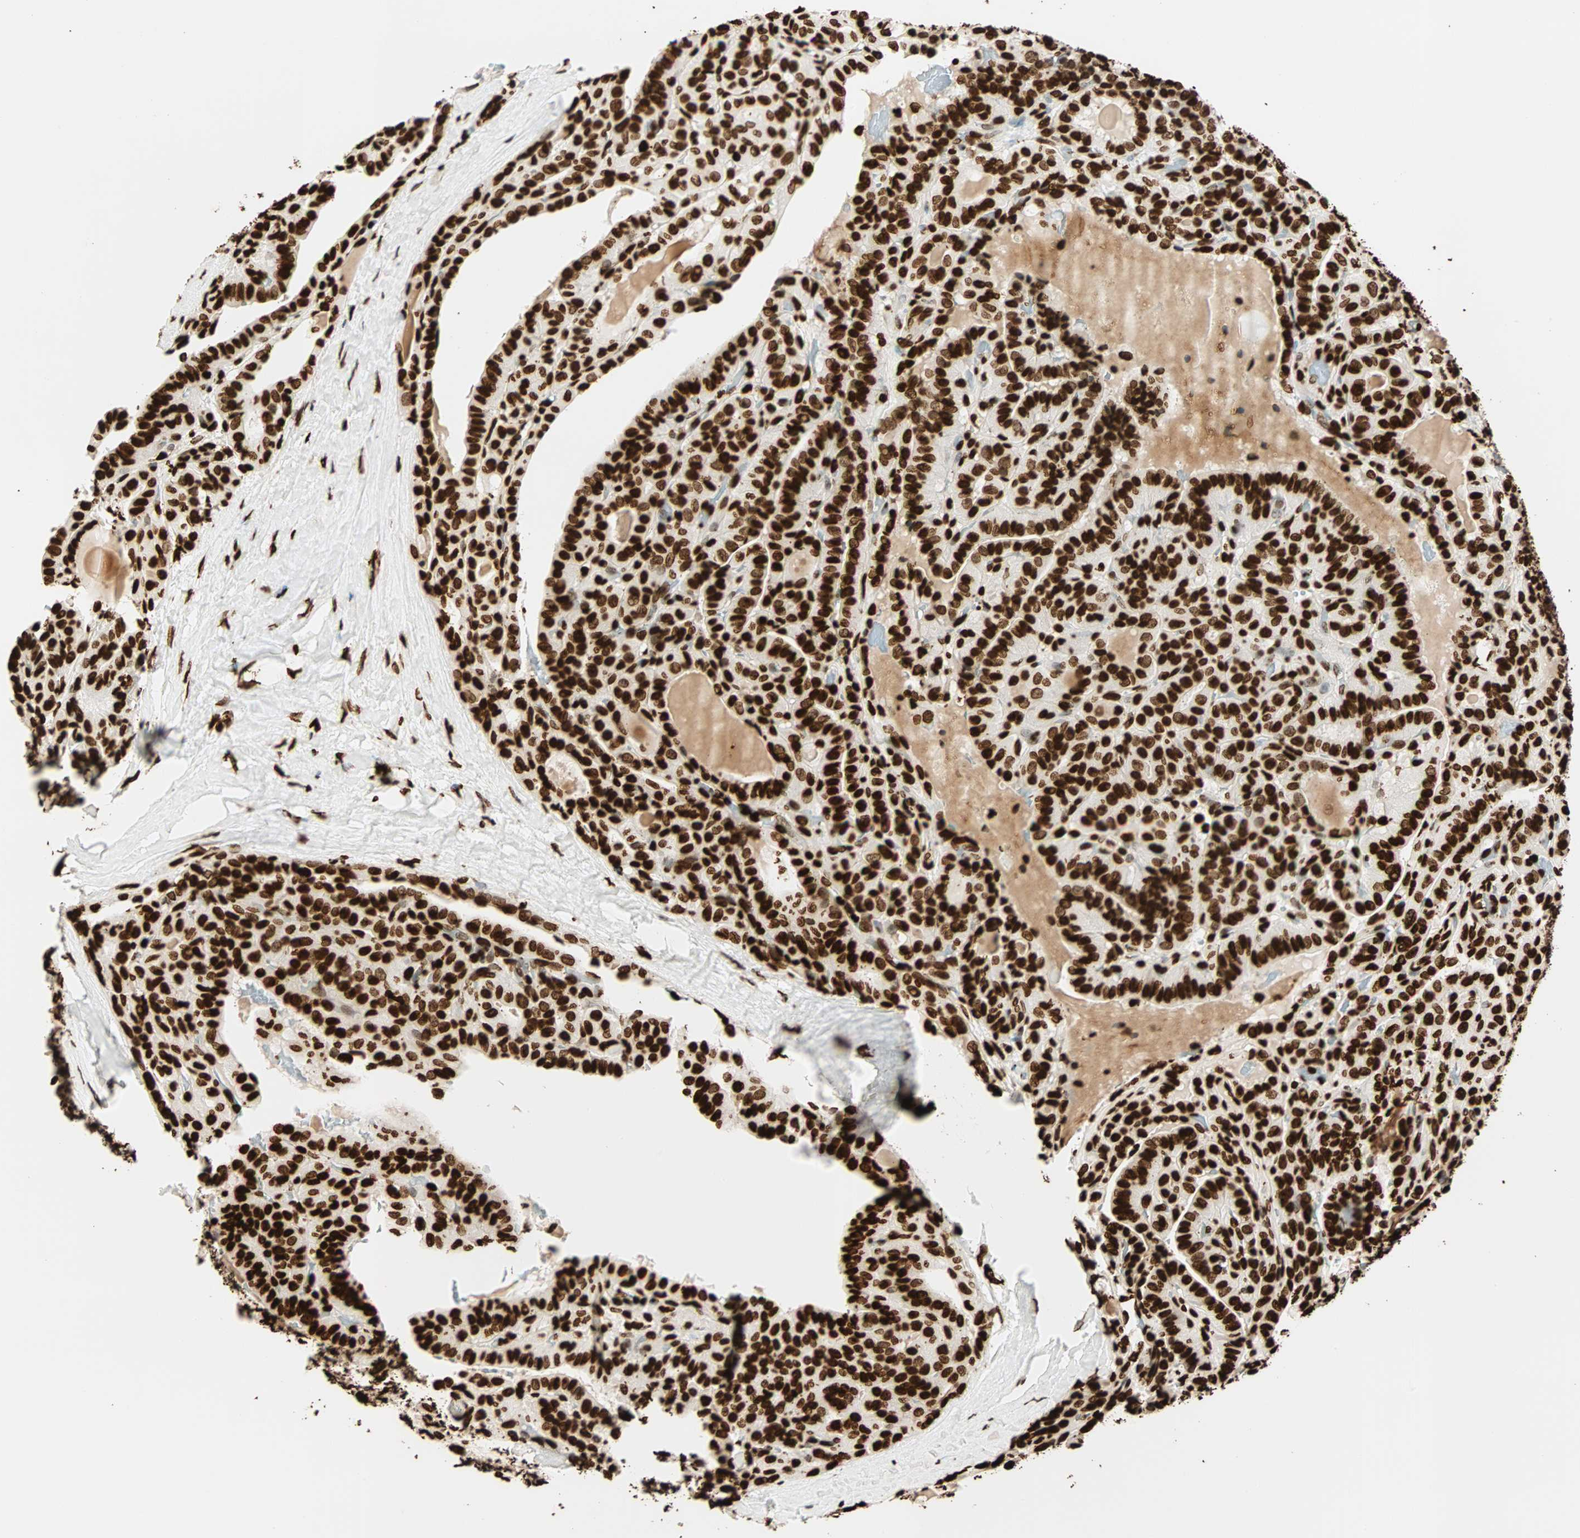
{"staining": {"intensity": "strong", "quantity": ">75%", "location": "nuclear"}, "tissue": "thyroid cancer", "cell_type": "Tumor cells", "image_type": "cancer", "snomed": [{"axis": "morphology", "description": "Papillary adenocarcinoma, NOS"}, {"axis": "topography", "description": "Thyroid gland"}], "caption": "Human thyroid papillary adenocarcinoma stained with a brown dye displays strong nuclear positive staining in approximately >75% of tumor cells.", "gene": "GLI2", "patient": {"sex": "male", "age": 77}}